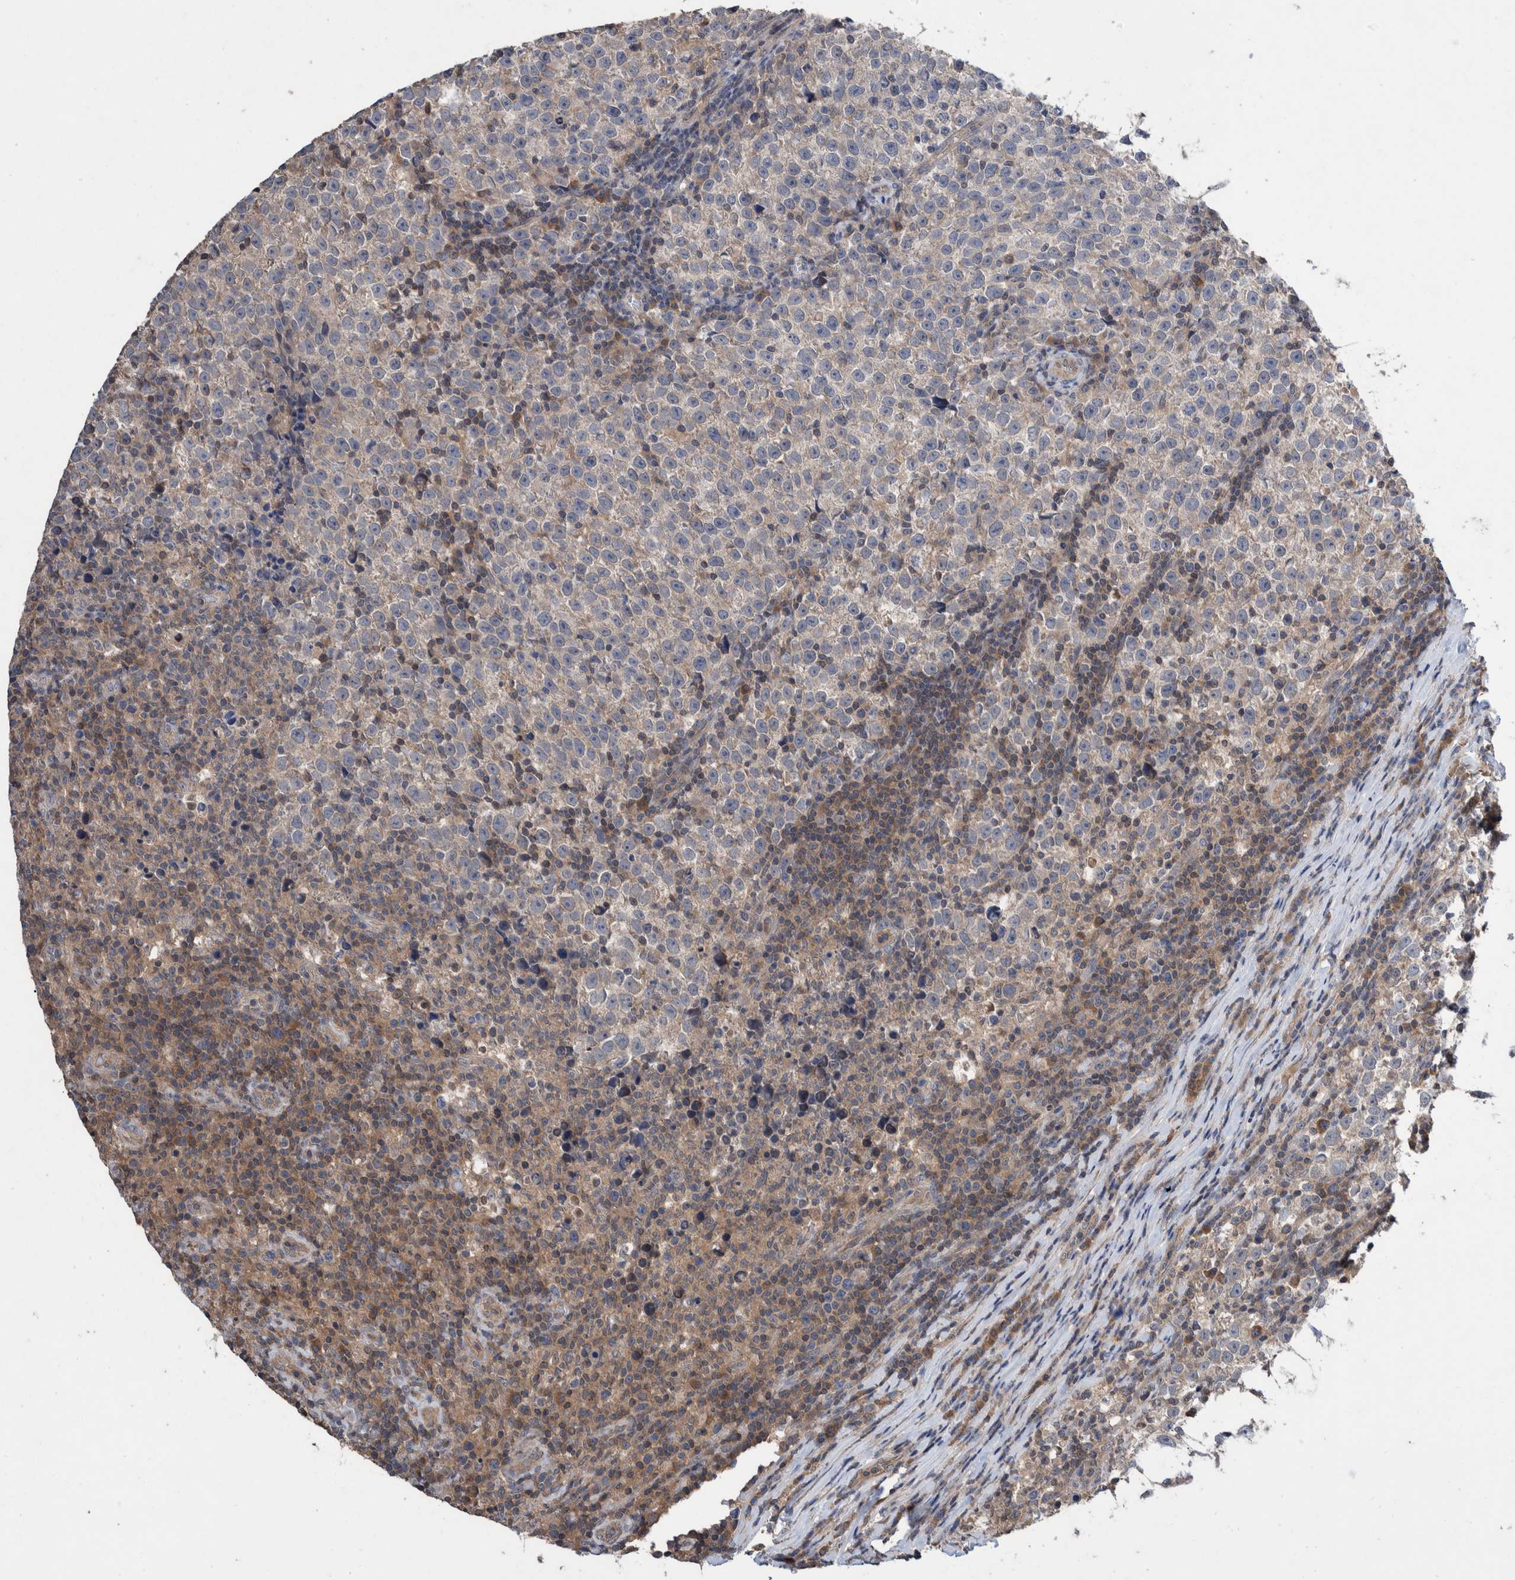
{"staining": {"intensity": "weak", "quantity": "<25%", "location": "cytoplasmic/membranous"}, "tissue": "testis cancer", "cell_type": "Tumor cells", "image_type": "cancer", "snomed": [{"axis": "morphology", "description": "Normal tissue, NOS"}, {"axis": "morphology", "description": "Seminoma, NOS"}, {"axis": "topography", "description": "Testis"}], "caption": "Tumor cells are negative for protein expression in human testis seminoma.", "gene": "PLPBP", "patient": {"sex": "male", "age": 43}}